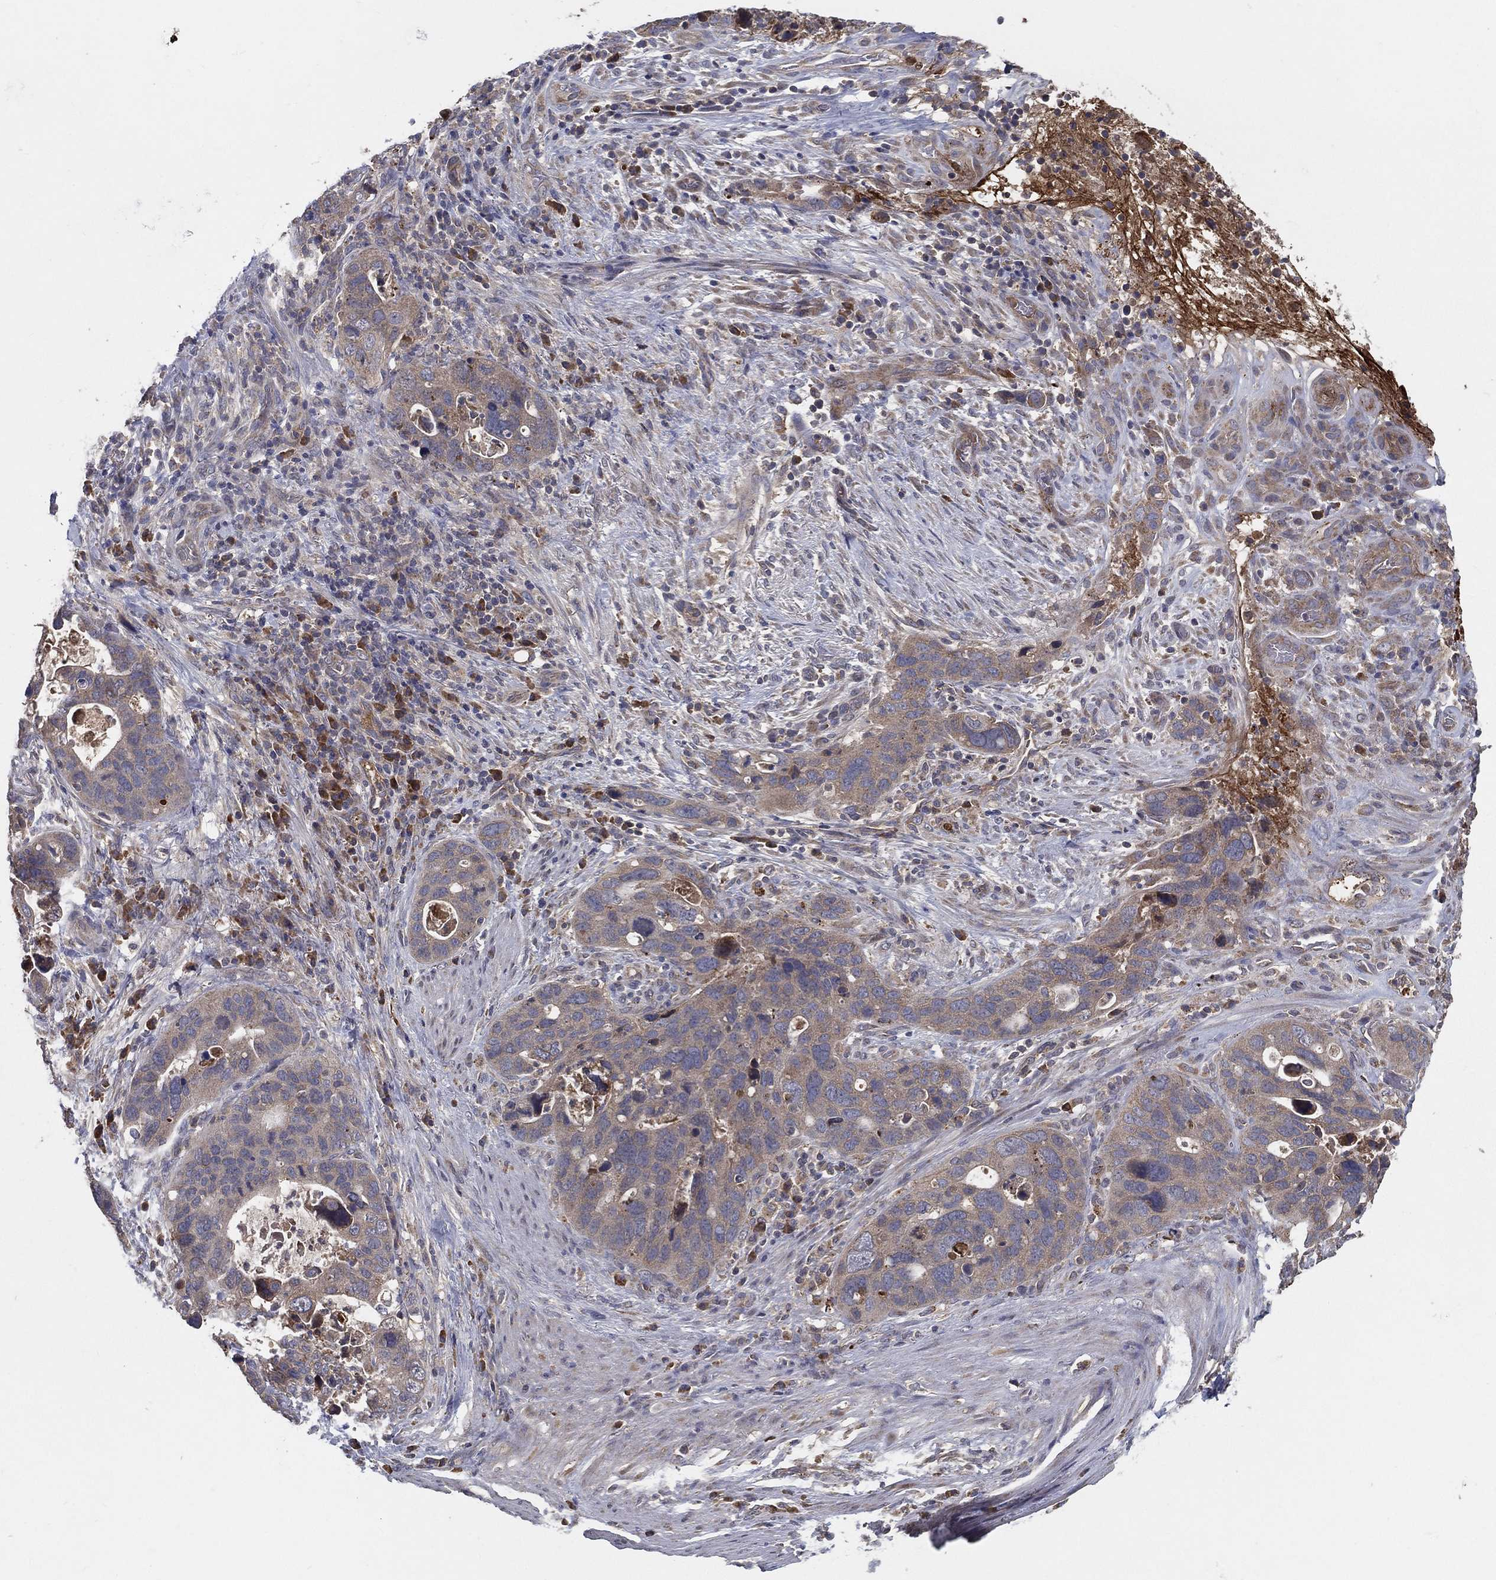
{"staining": {"intensity": "weak", "quantity": "<25%", "location": "cytoplasmic/membranous"}, "tissue": "stomach cancer", "cell_type": "Tumor cells", "image_type": "cancer", "snomed": [{"axis": "morphology", "description": "Adenocarcinoma, NOS"}, {"axis": "topography", "description": "Stomach"}], "caption": "Histopathology image shows no protein expression in tumor cells of adenocarcinoma (stomach) tissue. (Brightfield microscopy of DAB (3,3'-diaminobenzidine) IHC at high magnification).", "gene": "MT-ND1", "patient": {"sex": "male", "age": 54}}